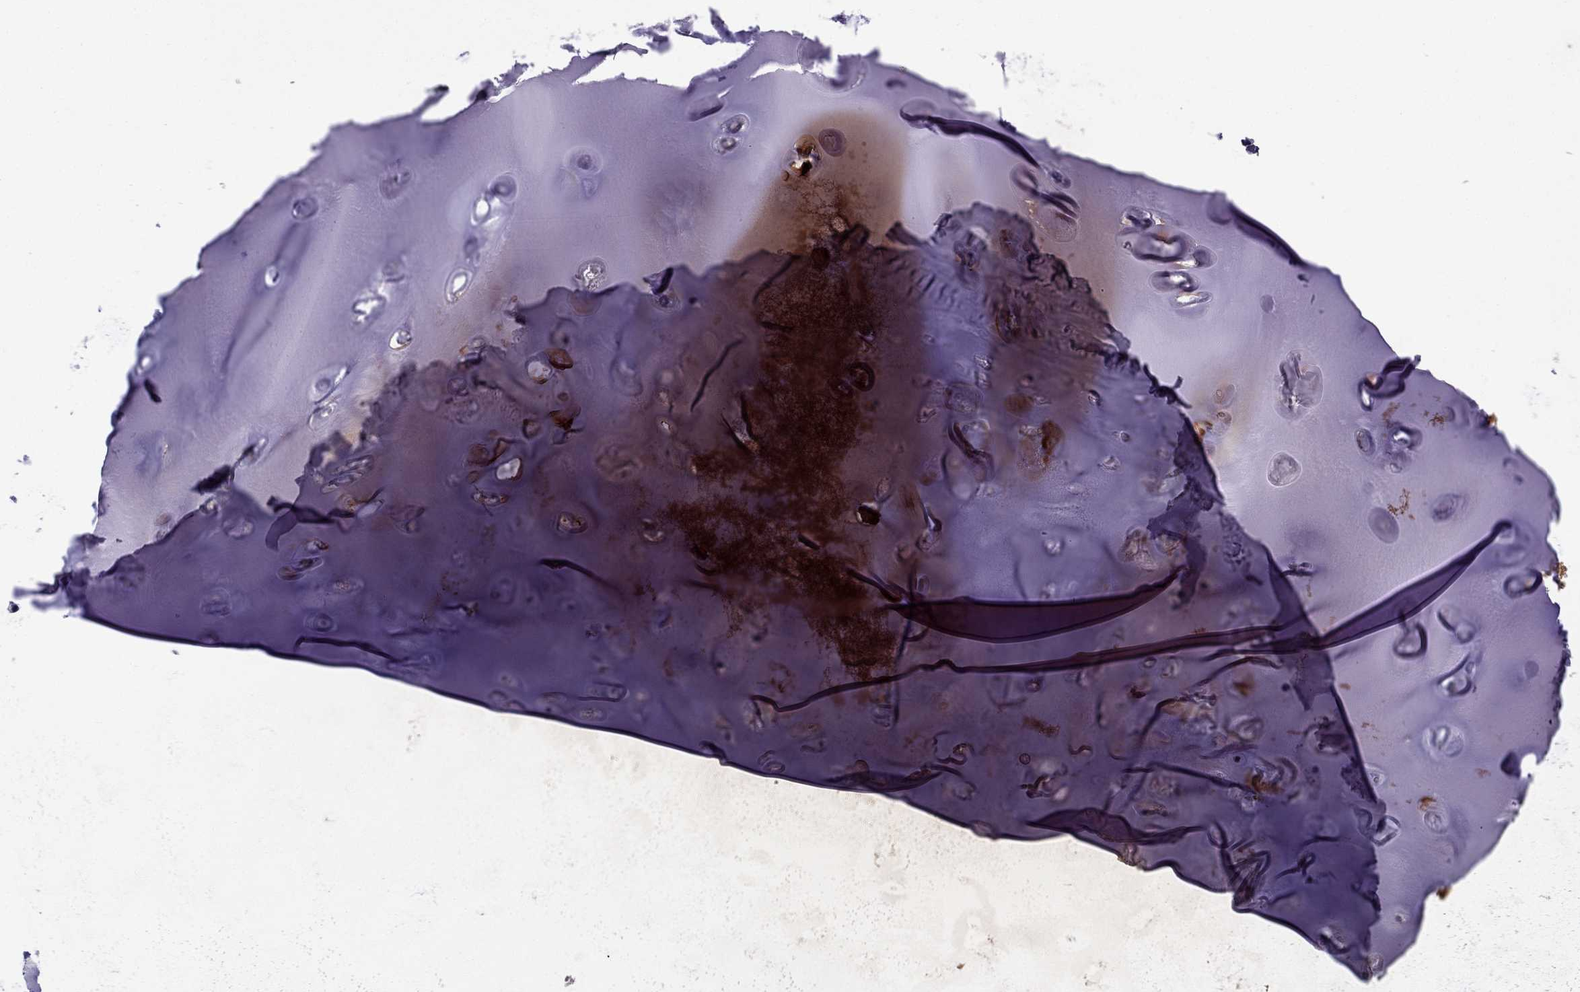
{"staining": {"intensity": "moderate", "quantity": "<25%", "location": "cytoplasmic/membranous"}, "tissue": "soft tissue", "cell_type": "Chondrocytes", "image_type": "normal", "snomed": [{"axis": "morphology", "description": "Normal tissue, NOS"}, {"axis": "topography", "description": "Cartilage tissue"}], "caption": "Chondrocytes show low levels of moderate cytoplasmic/membranous staining in approximately <25% of cells in unremarkable human soft tissue.", "gene": "PTH", "patient": {"sex": "male", "age": 81}}